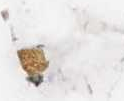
{"staining": {"intensity": "strong", "quantity": ">75%", "location": "cytoplasmic/membranous"}, "tissue": "cervix", "cell_type": "Glandular cells", "image_type": "normal", "snomed": [{"axis": "morphology", "description": "Normal tissue, NOS"}, {"axis": "topography", "description": "Cervix"}], "caption": "High-power microscopy captured an immunohistochemistry micrograph of benign cervix, revealing strong cytoplasmic/membranous staining in about >75% of glandular cells. (brown staining indicates protein expression, while blue staining denotes nuclei).", "gene": "IRAK4", "patient": {"sex": "female", "age": 39}}